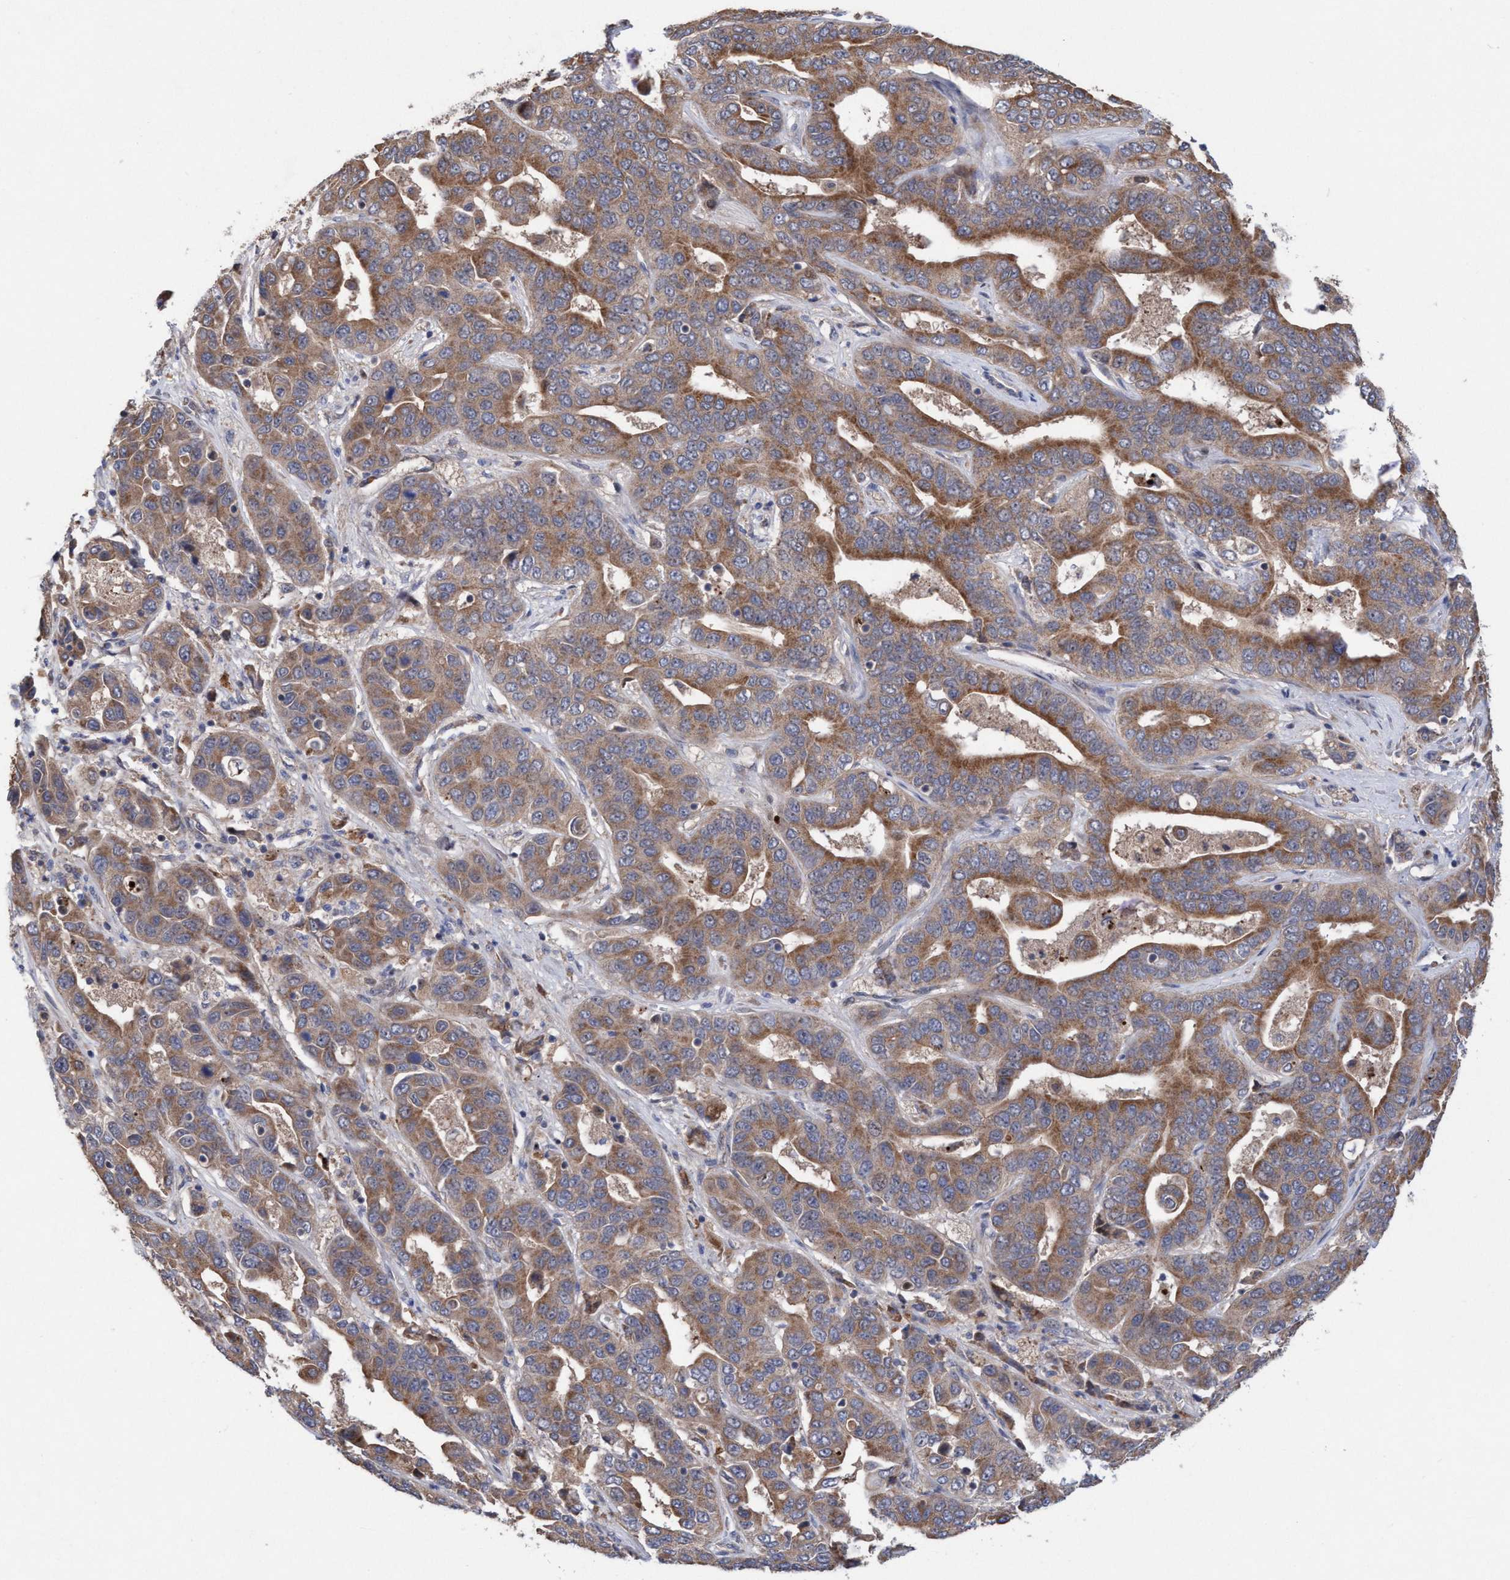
{"staining": {"intensity": "moderate", "quantity": ">75%", "location": "cytoplasmic/membranous"}, "tissue": "liver cancer", "cell_type": "Tumor cells", "image_type": "cancer", "snomed": [{"axis": "morphology", "description": "Cholangiocarcinoma"}, {"axis": "topography", "description": "Liver"}], "caption": "Liver cholangiocarcinoma tissue exhibits moderate cytoplasmic/membranous staining in about >75% of tumor cells (DAB (3,3'-diaminobenzidine) IHC, brown staining for protein, blue staining for nuclei).", "gene": "P2RY14", "patient": {"sex": "female", "age": 52}}